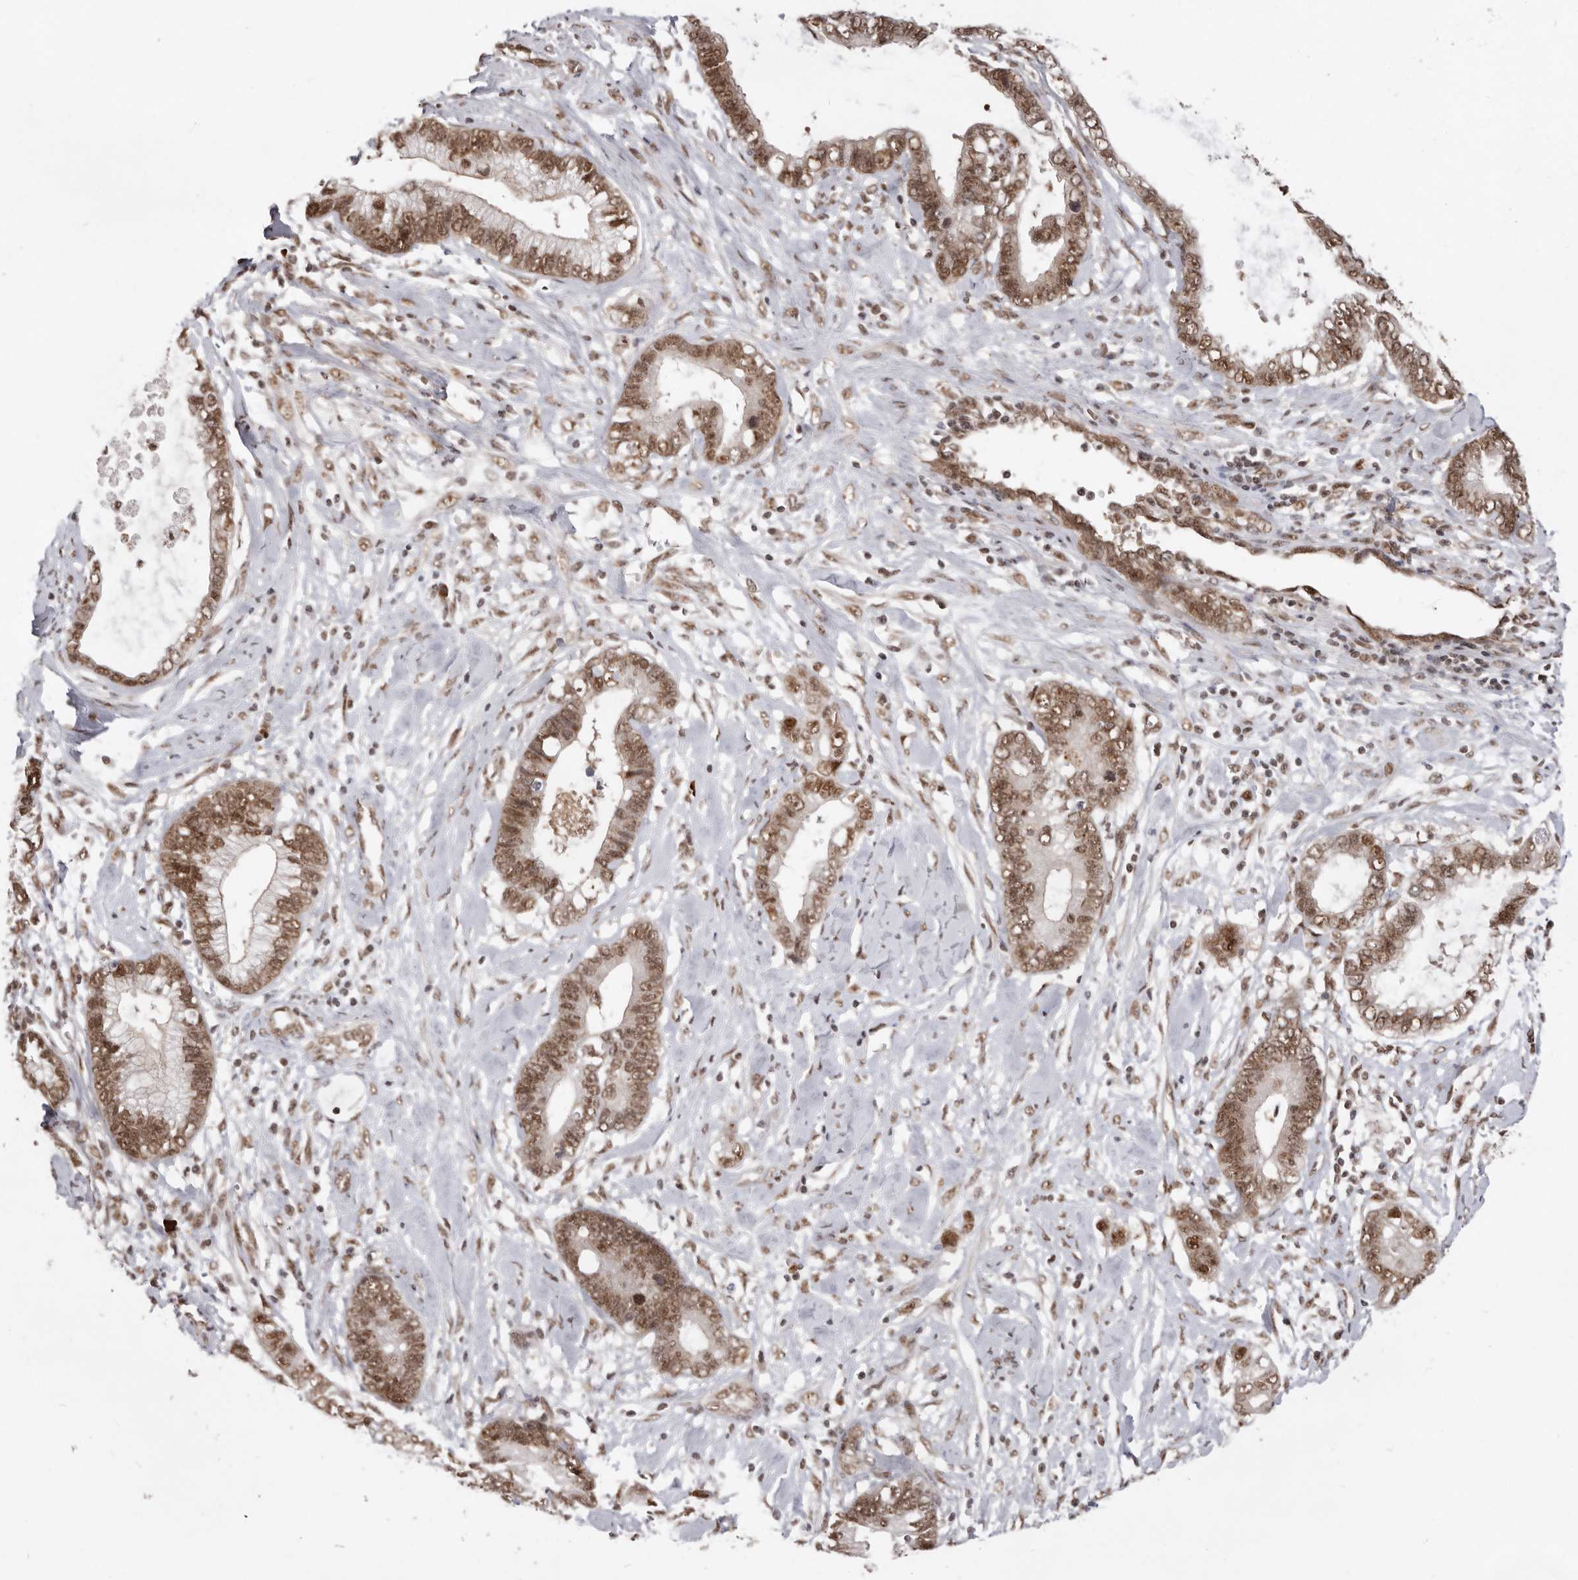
{"staining": {"intensity": "moderate", "quantity": ">75%", "location": "nuclear"}, "tissue": "cervical cancer", "cell_type": "Tumor cells", "image_type": "cancer", "snomed": [{"axis": "morphology", "description": "Adenocarcinoma, NOS"}, {"axis": "topography", "description": "Cervix"}], "caption": "Cervical adenocarcinoma stained for a protein (brown) exhibits moderate nuclear positive positivity in approximately >75% of tumor cells.", "gene": "CHTOP", "patient": {"sex": "female", "age": 44}}